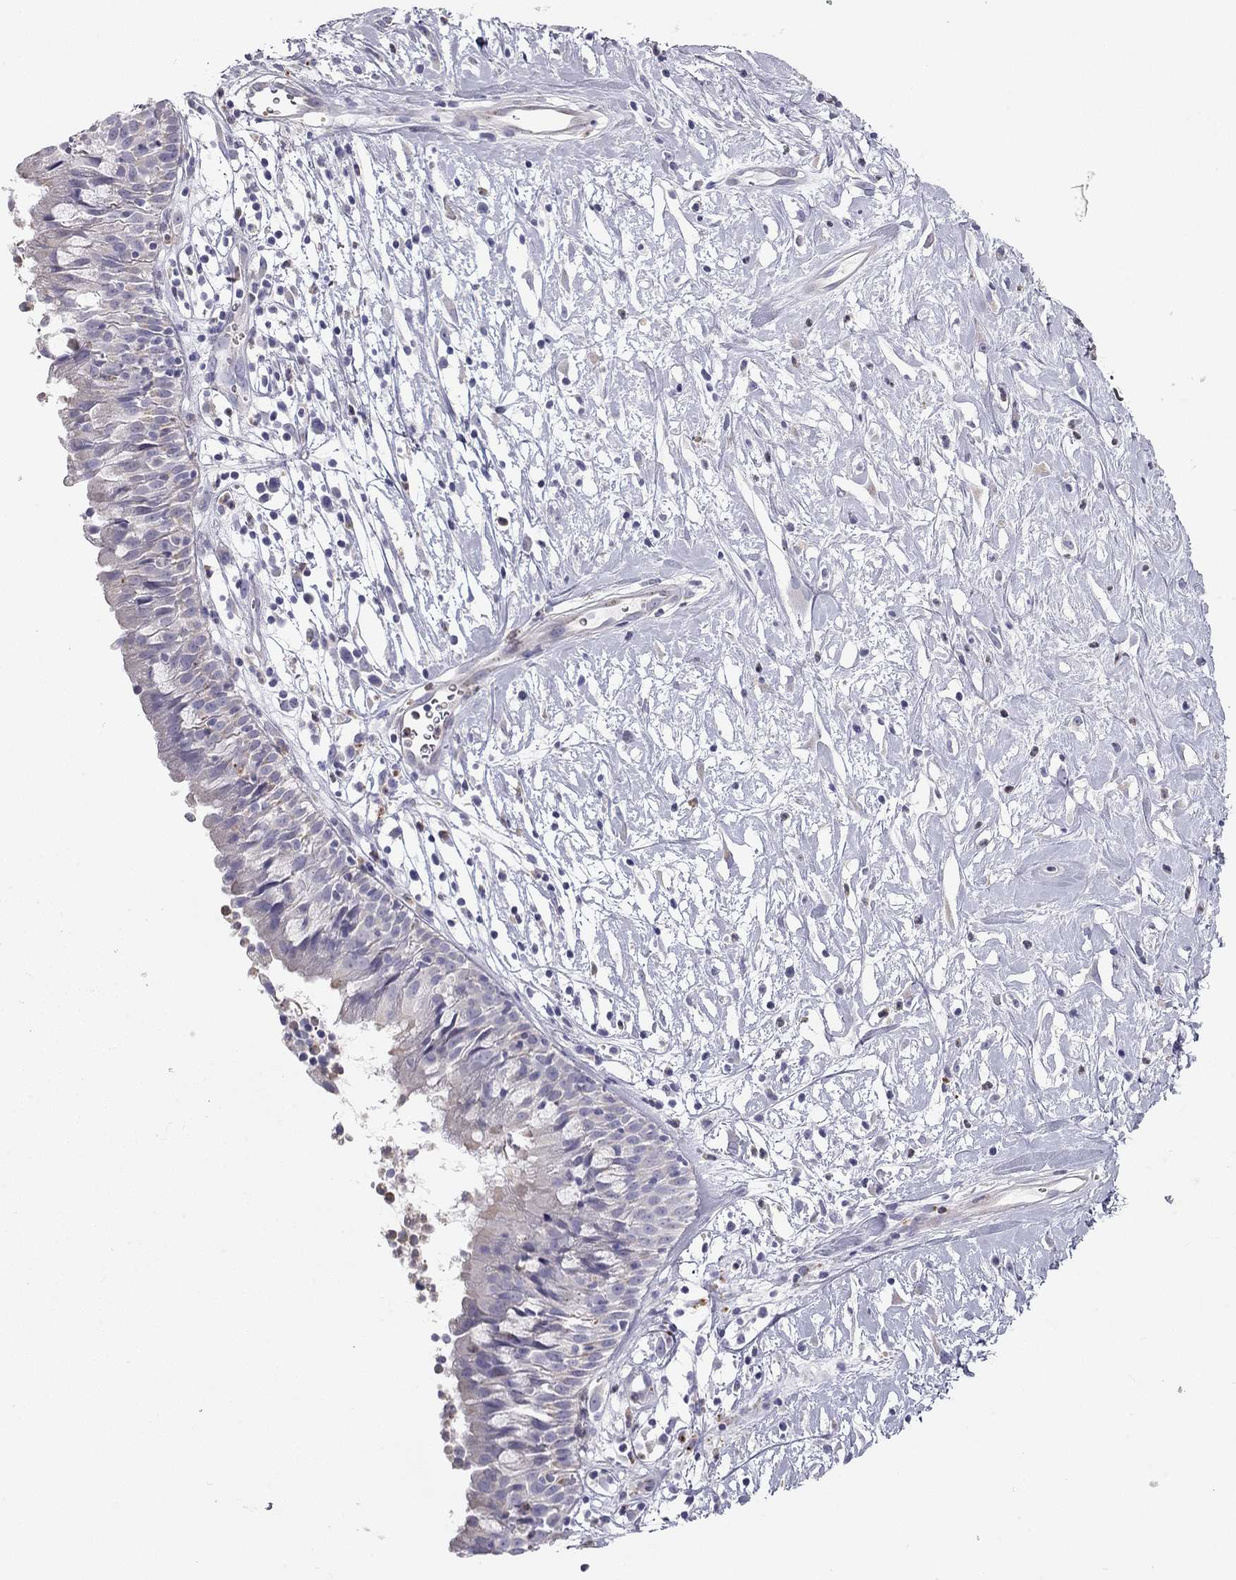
{"staining": {"intensity": "negative", "quantity": "none", "location": "none"}, "tissue": "nasopharynx", "cell_type": "Respiratory epithelial cells", "image_type": "normal", "snomed": [{"axis": "morphology", "description": "Normal tissue, NOS"}, {"axis": "topography", "description": "Nasopharynx"}], "caption": "This is an immunohistochemistry photomicrograph of unremarkable human nasopharynx. There is no staining in respiratory epithelial cells.", "gene": "TDRD6", "patient": {"sex": "male", "age": 9}}